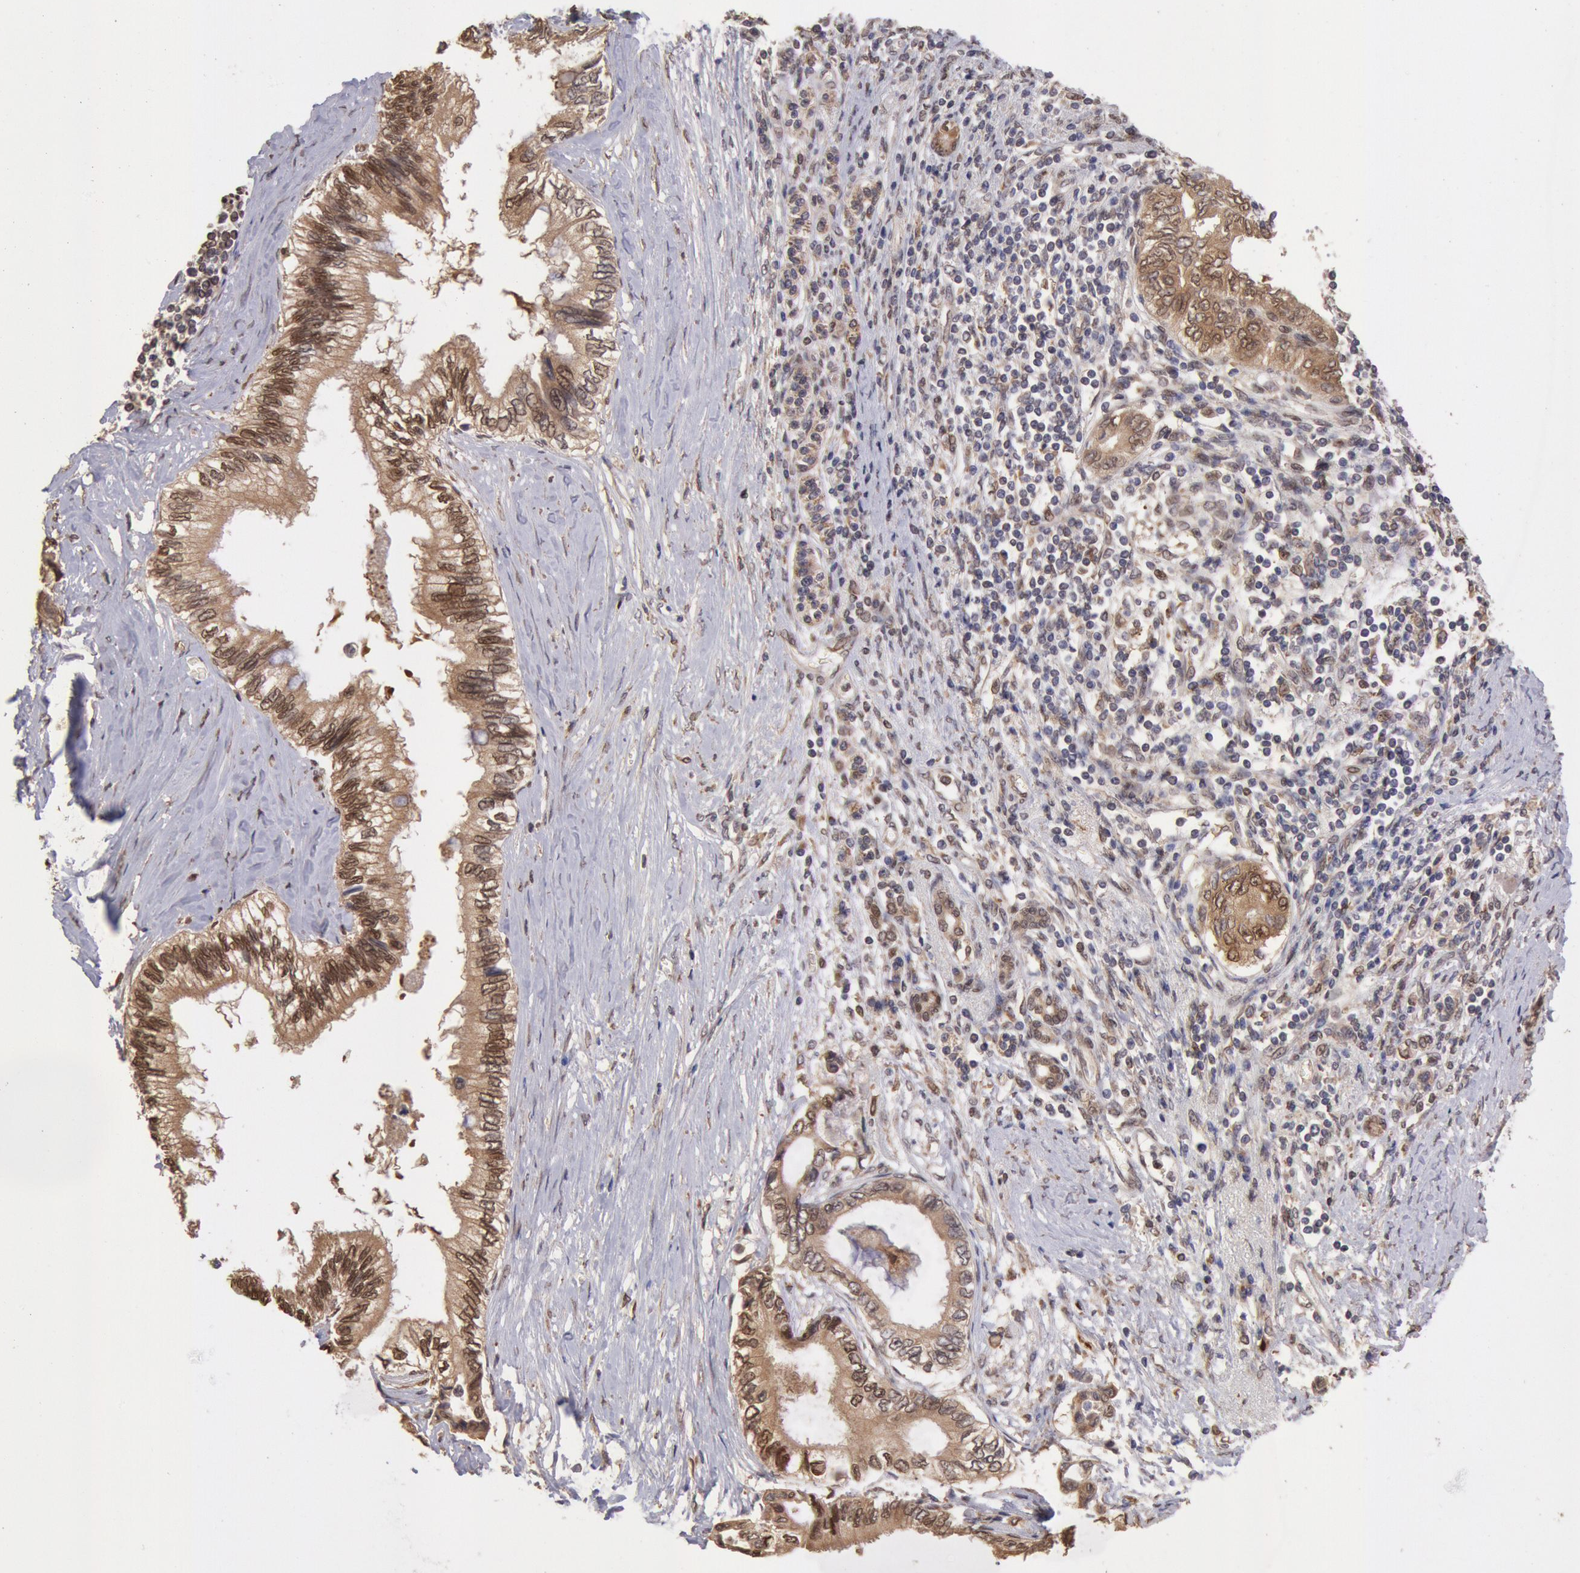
{"staining": {"intensity": "moderate", "quantity": ">75%", "location": "cytoplasmic/membranous,nuclear"}, "tissue": "pancreatic cancer", "cell_type": "Tumor cells", "image_type": "cancer", "snomed": [{"axis": "morphology", "description": "Adenocarcinoma, NOS"}, {"axis": "topography", "description": "Pancreas"}], "caption": "An image of pancreatic adenocarcinoma stained for a protein exhibits moderate cytoplasmic/membranous and nuclear brown staining in tumor cells.", "gene": "COMT", "patient": {"sex": "female", "age": 66}}